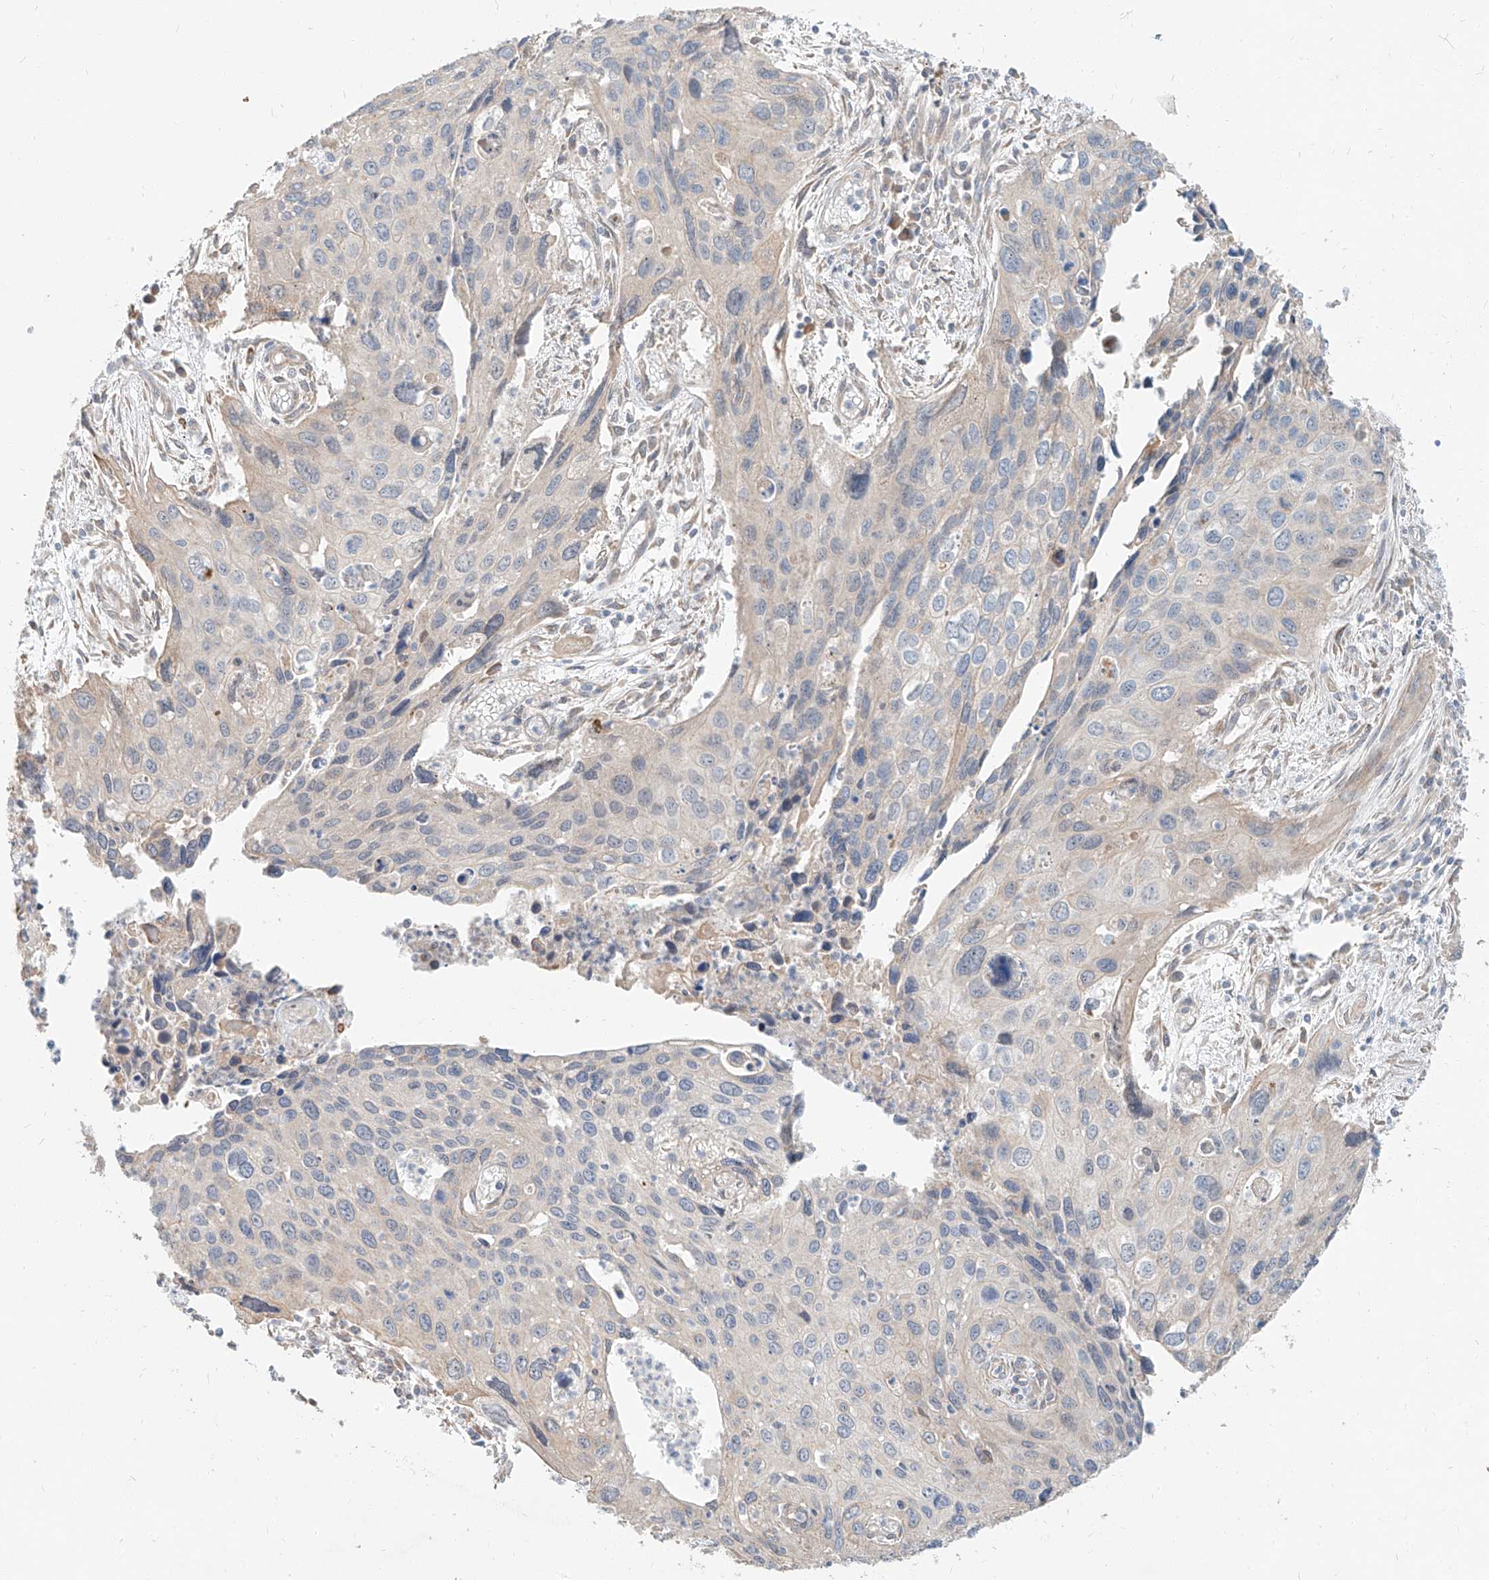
{"staining": {"intensity": "negative", "quantity": "none", "location": "none"}, "tissue": "cervical cancer", "cell_type": "Tumor cells", "image_type": "cancer", "snomed": [{"axis": "morphology", "description": "Squamous cell carcinoma, NOS"}, {"axis": "topography", "description": "Cervix"}], "caption": "The immunohistochemistry histopathology image has no significant staining in tumor cells of cervical squamous cell carcinoma tissue. (Stains: DAB (3,3'-diaminobenzidine) immunohistochemistry with hematoxylin counter stain, Microscopy: brightfield microscopy at high magnification).", "gene": "STX19", "patient": {"sex": "female", "age": 55}}